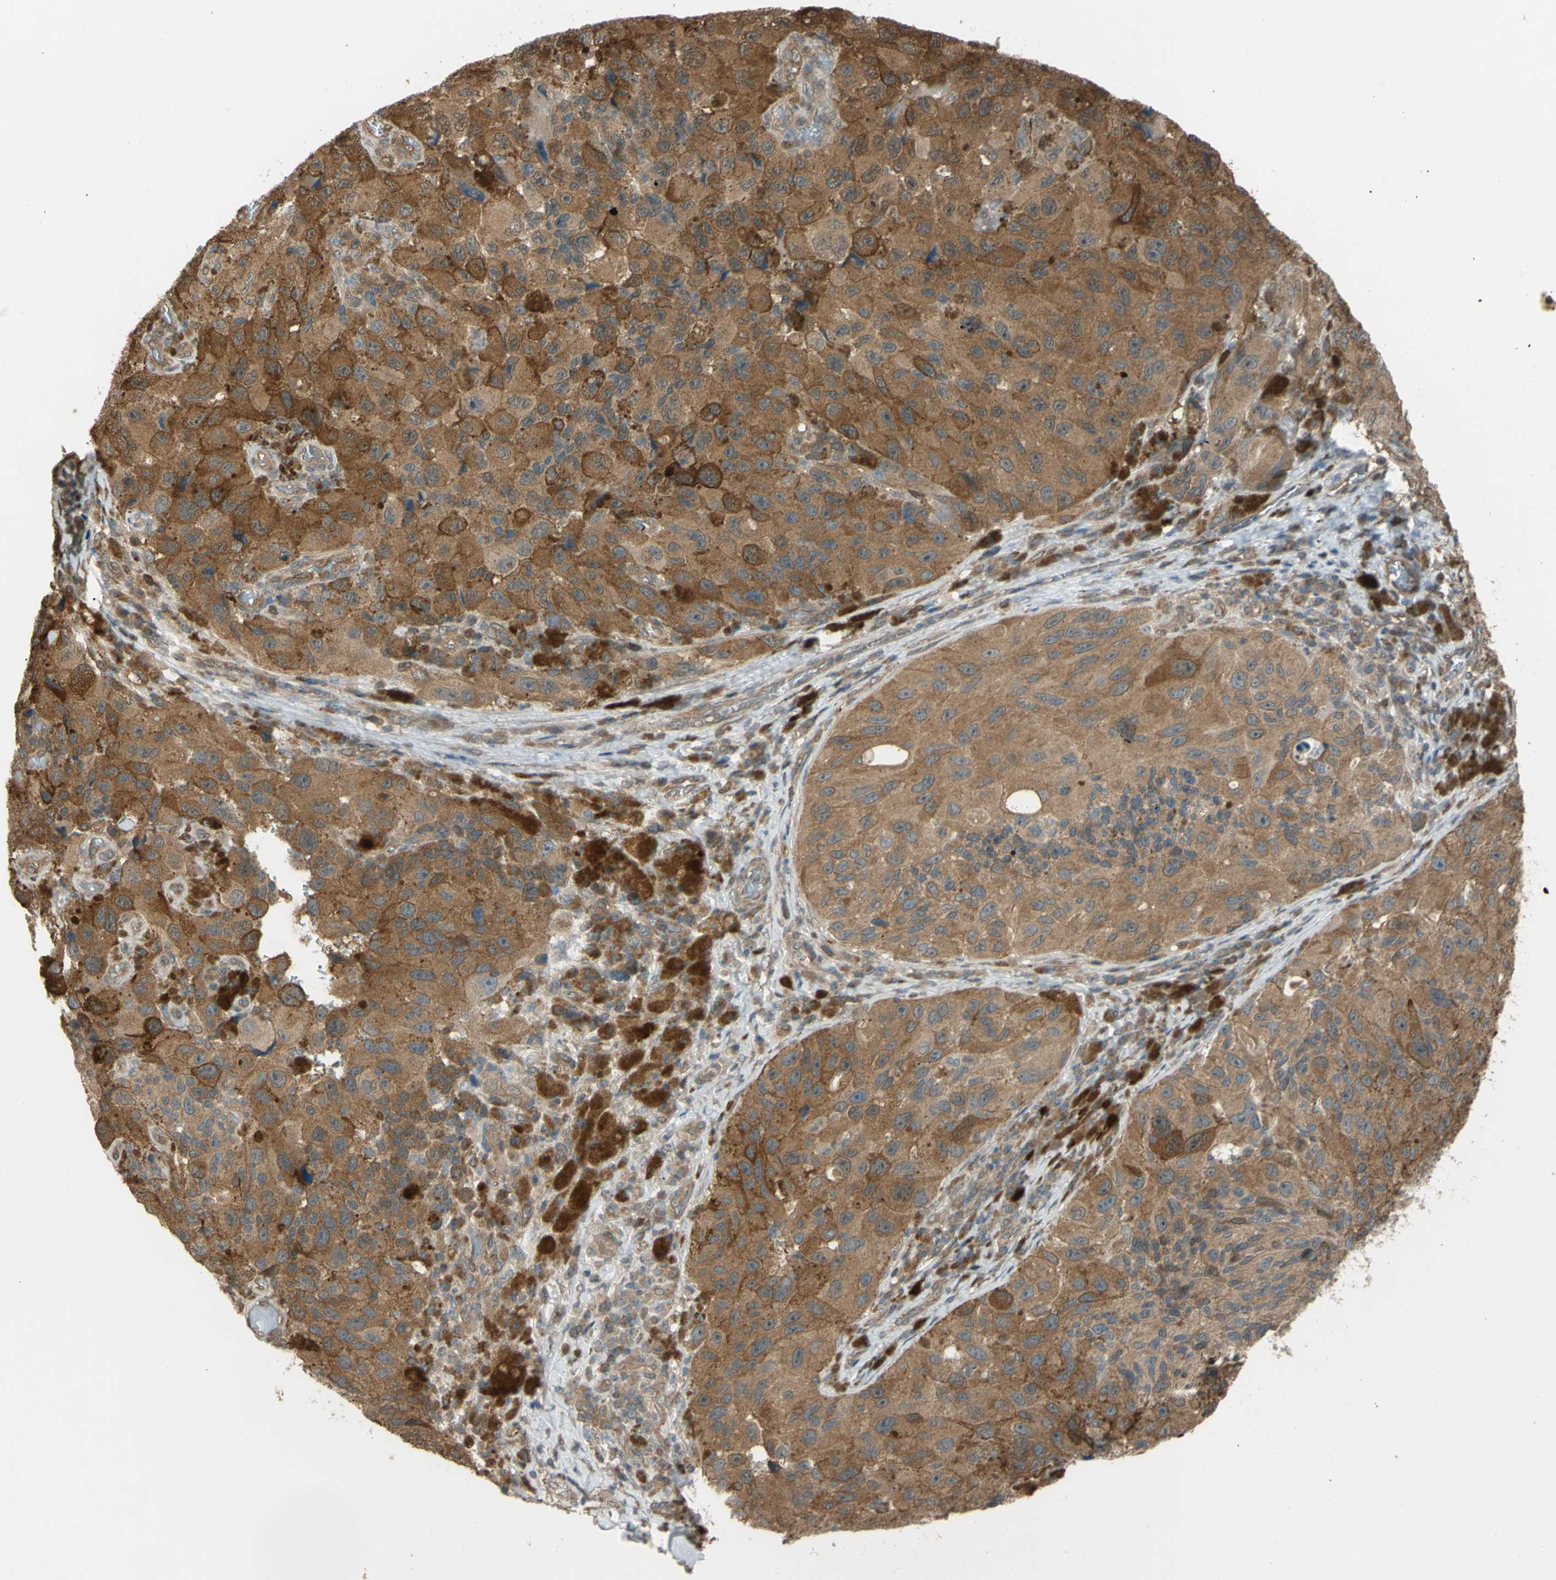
{"staining": {"intensity": "moderate", "quantity": ">75%", "location": "cytoplasmic/membranous"}, "tissue": "melanoma", "cell_type": "Tumor cells", "image_type": "cancer", "snomed": [{"axis": "morphology", "description": "Malignant melanoma, NOS"}, {"axis": "topography", "description": "Skin"}], "caption": "Immunohistochemistry micrograph of human malignant melanoma stained for a protein (brown), which shows medium levels of moderate cytoplasmic/membranous expression in approximately >75% of tumor cells.", "gene": "YWHAQ", "patient": {"sex": "female", "age": 73}}